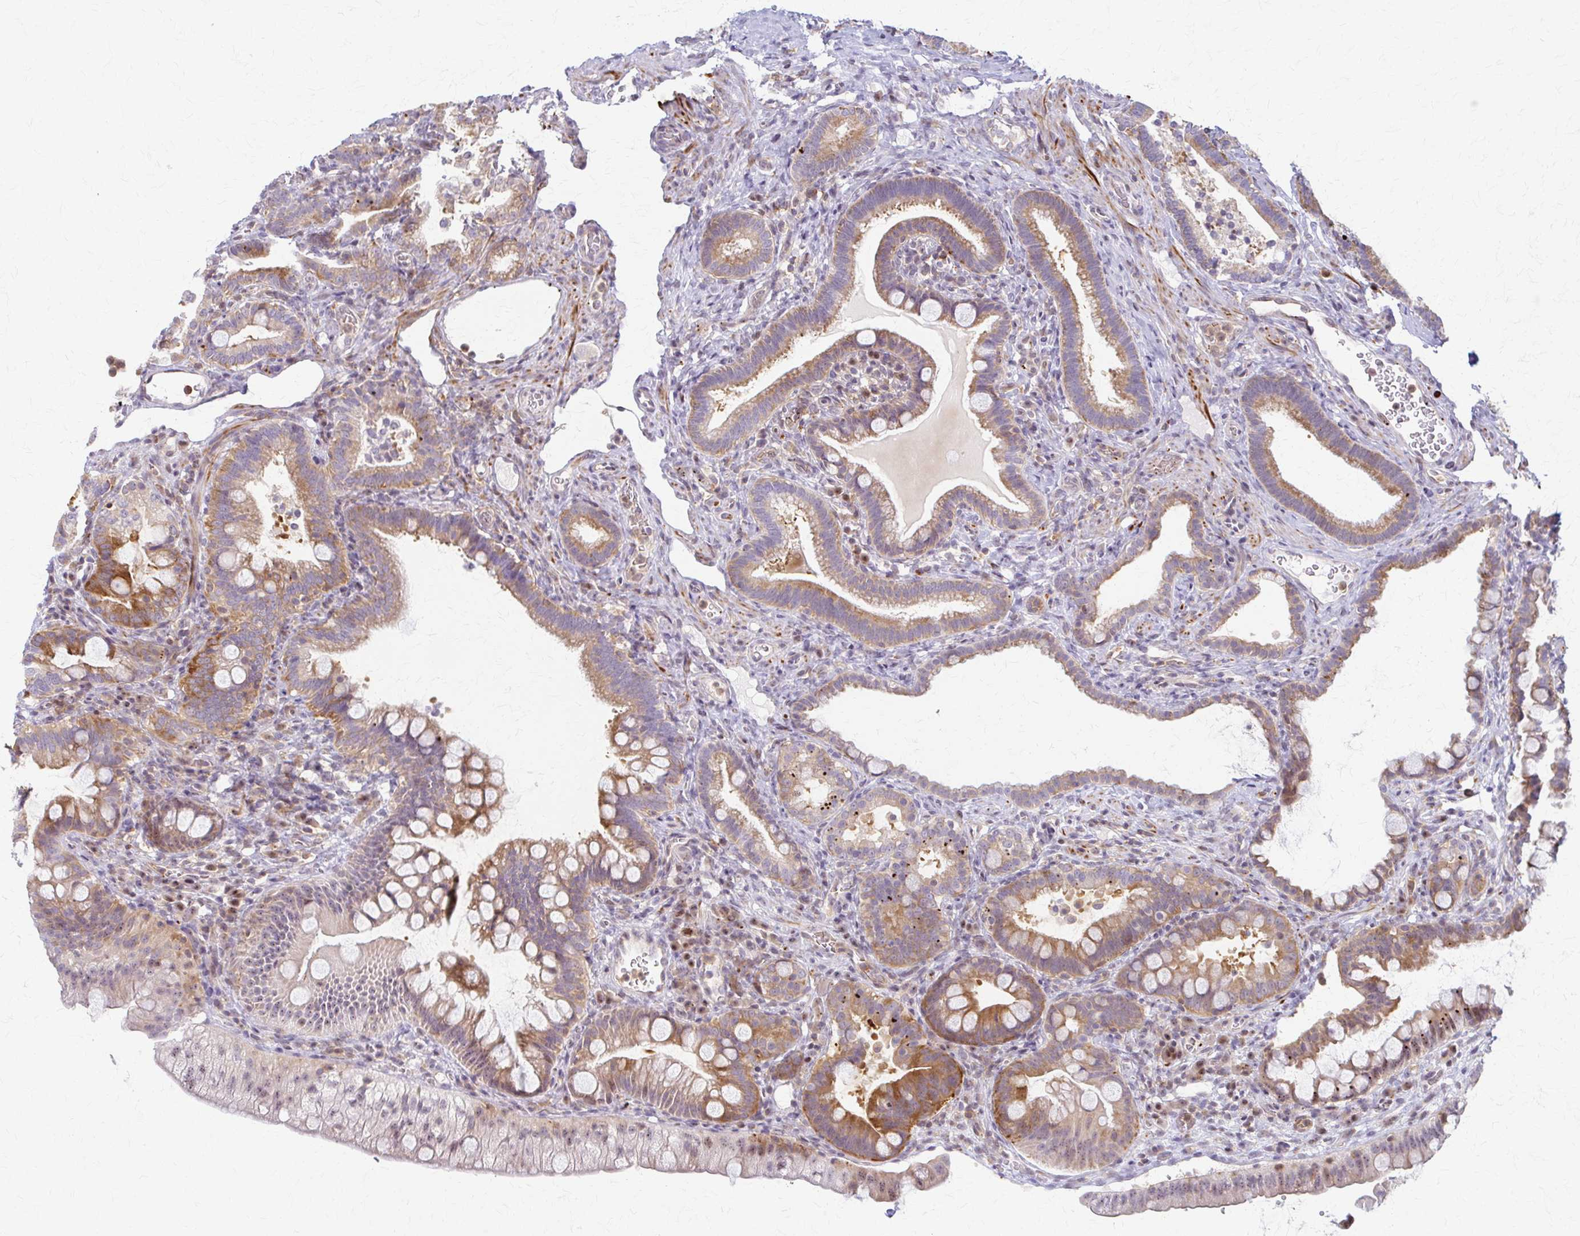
{"staining": {"intensity": "strong", "quantity": "25%-75%", "location": "cytoplasmic/membranous"}, "tissue": "duodenum", "cell_type": "Glandular cells", "image_type": "normal", "snomed": [{"axis": "morphology", "description": "Normal tissue, NOS"}, {"axis": "topography", "description": "Duodenum"}], "caption": "Immunohistochemical staining of benign duodenum exhibits high levels of strong cytoplasmic/membranous positivity in about 25%-75% of glandular cells.", "gene": "ARHGAP35", "patient": {"sex": "male", "age": 59}}